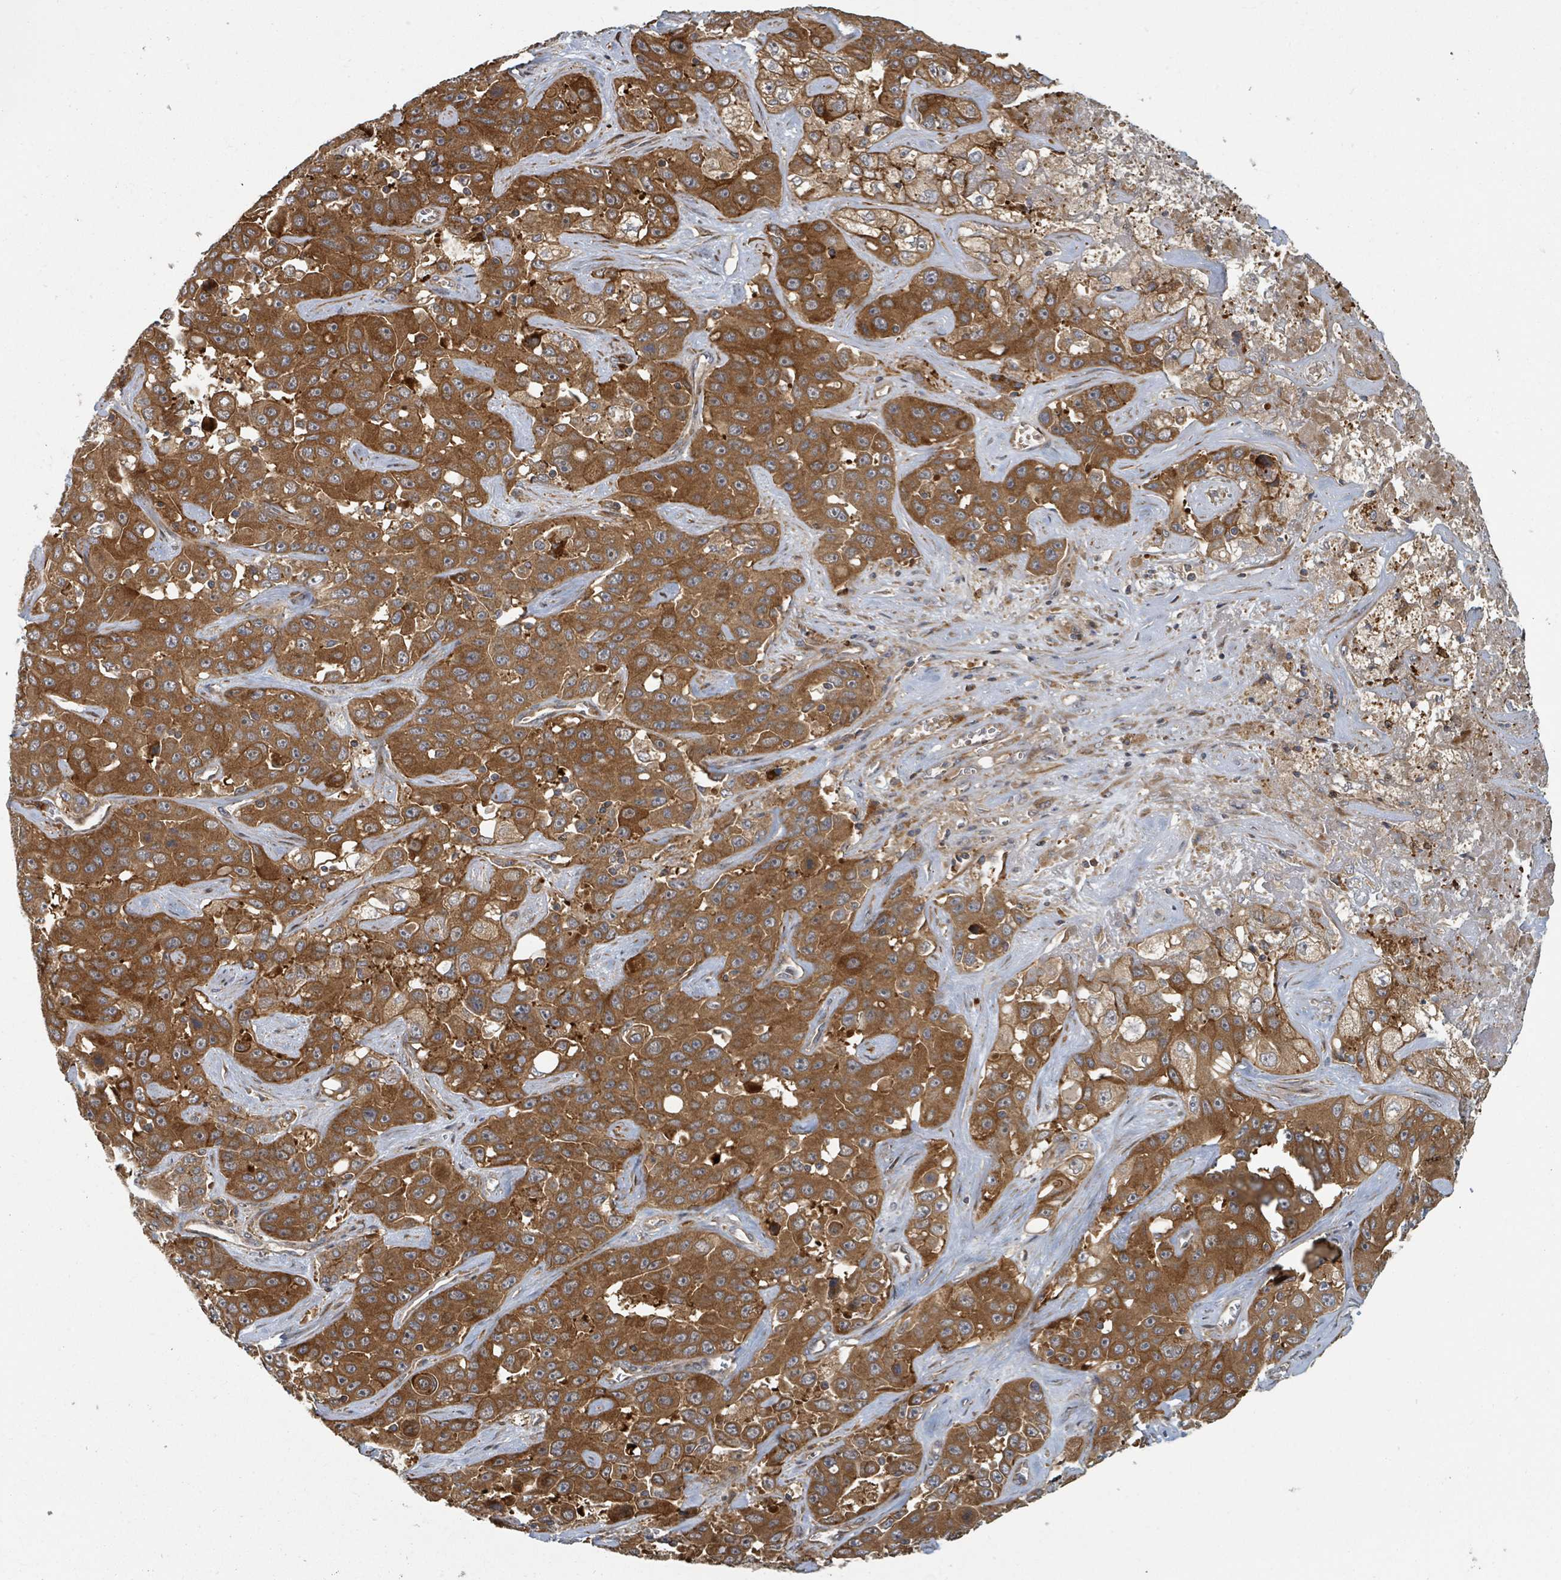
{"staining": {"intensity": "strong", "quantity": ">75%", "location": "cytoplasmic/membranous"}, "tissue": "liver cancer", "cell_type": "Tumor cells", "image_type": "cancer", "snomed": [{"axis": "morphology", "description": "Cholangiocarcinoma"}, {"axis": "topography", "description": "Liver"}], "caption": "DAB (3,3'-diaminobenzidine) immunohistochemical staining of human liver cancer (cholangiocarcinoma) demonstrates strong cytoplasmic/membranous protein positivity in about >75% of tumor cells.", "gene": "DPM1", "patient": {"sex": "female", "age": 52}}